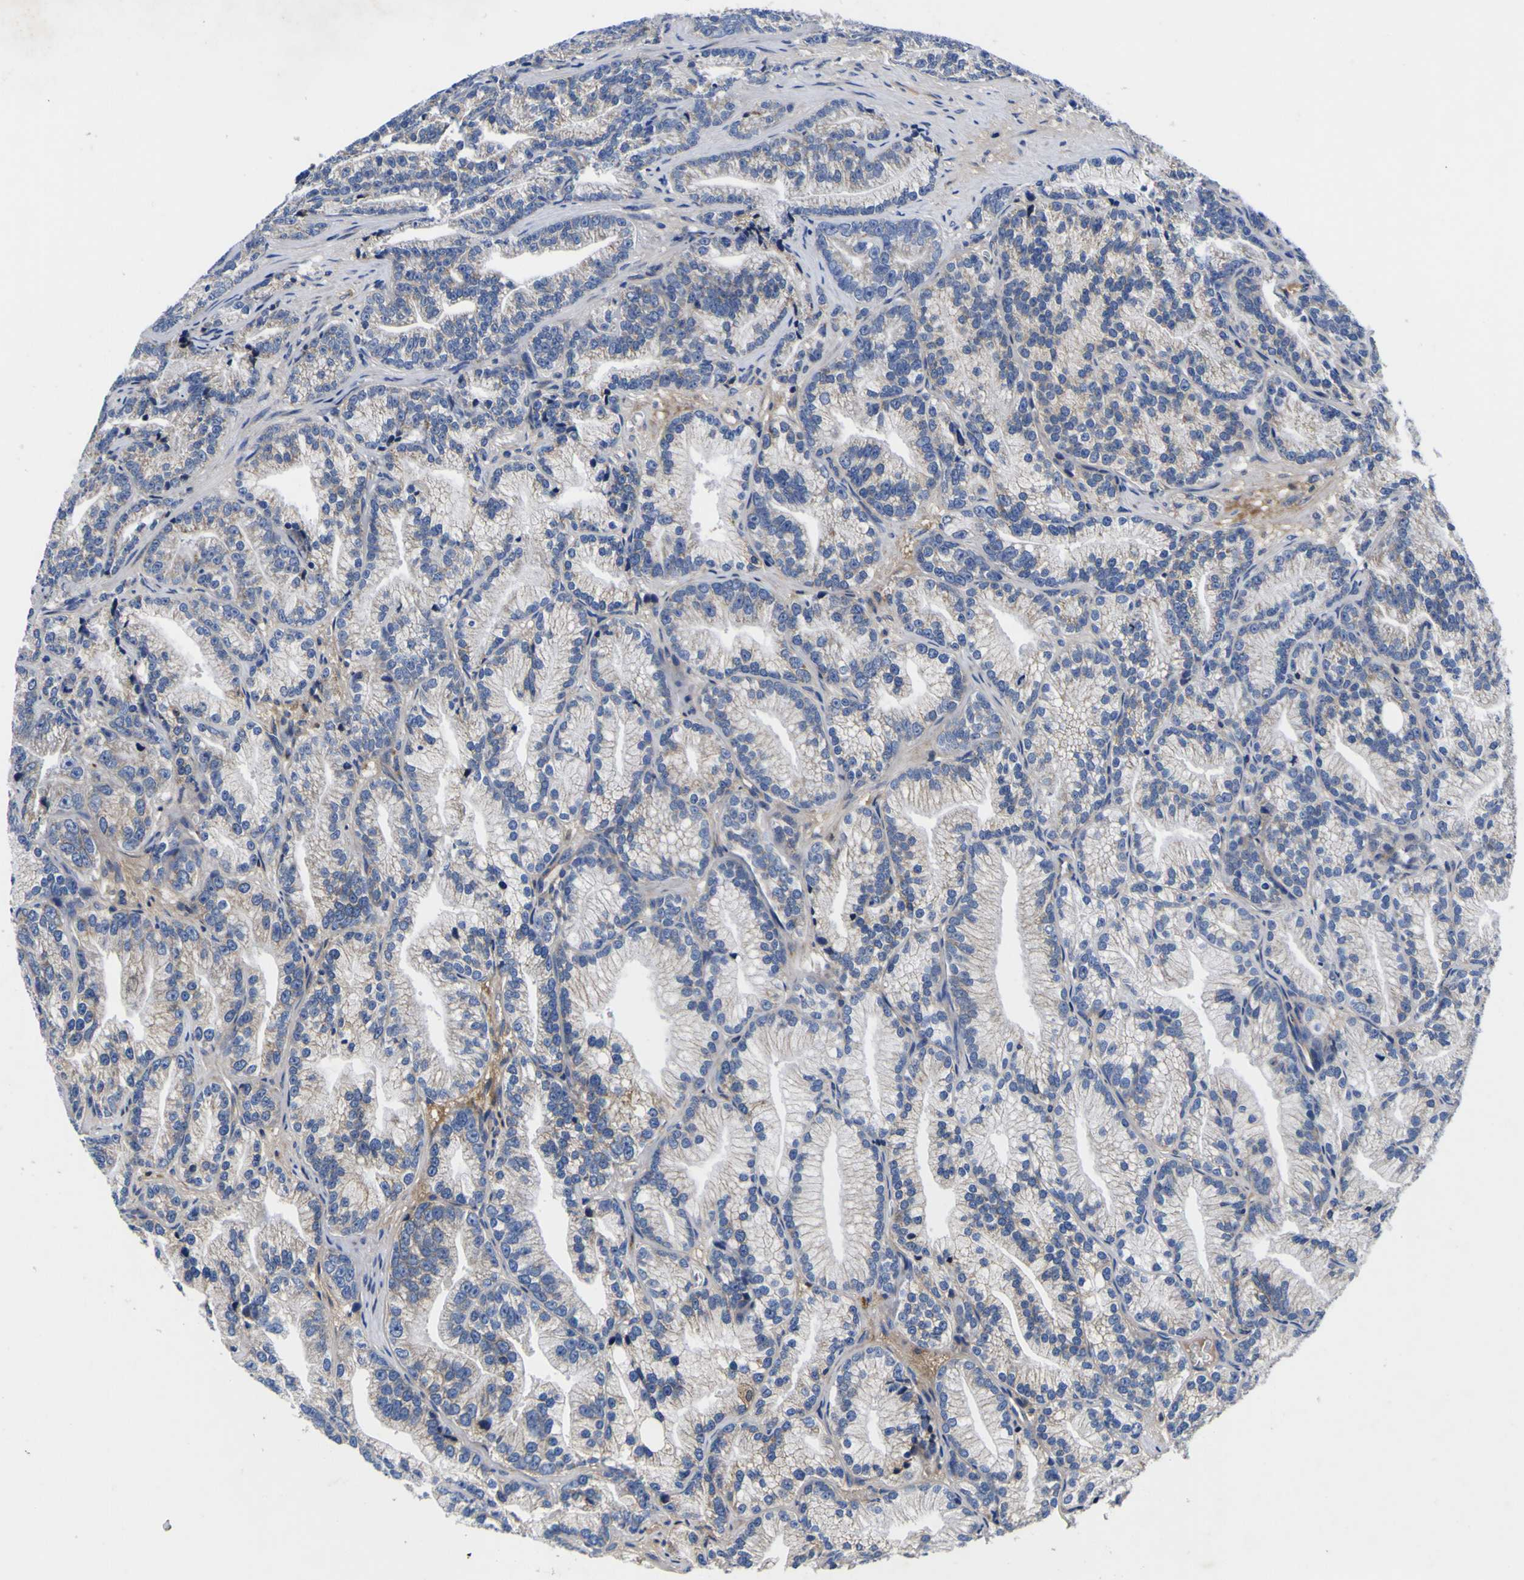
{"staining": {"intensity": "negative", "quantity": "none", "location": "none"}, "tissue": "prostate cancer", "cell_type": "Tumor cells", "image_type": "cancer", "snomed": [{"axis": "morphology", "description": "Adenocarcinoma, Low grade"}, {"axis": "topography", "description": "Prostate"}], "caption": "Tumor cells show no significant protein positivity in low-grade adenocarcinoma (prostate).", "gene": "VASN", "patient": {"sex": "male", "age": 89}}